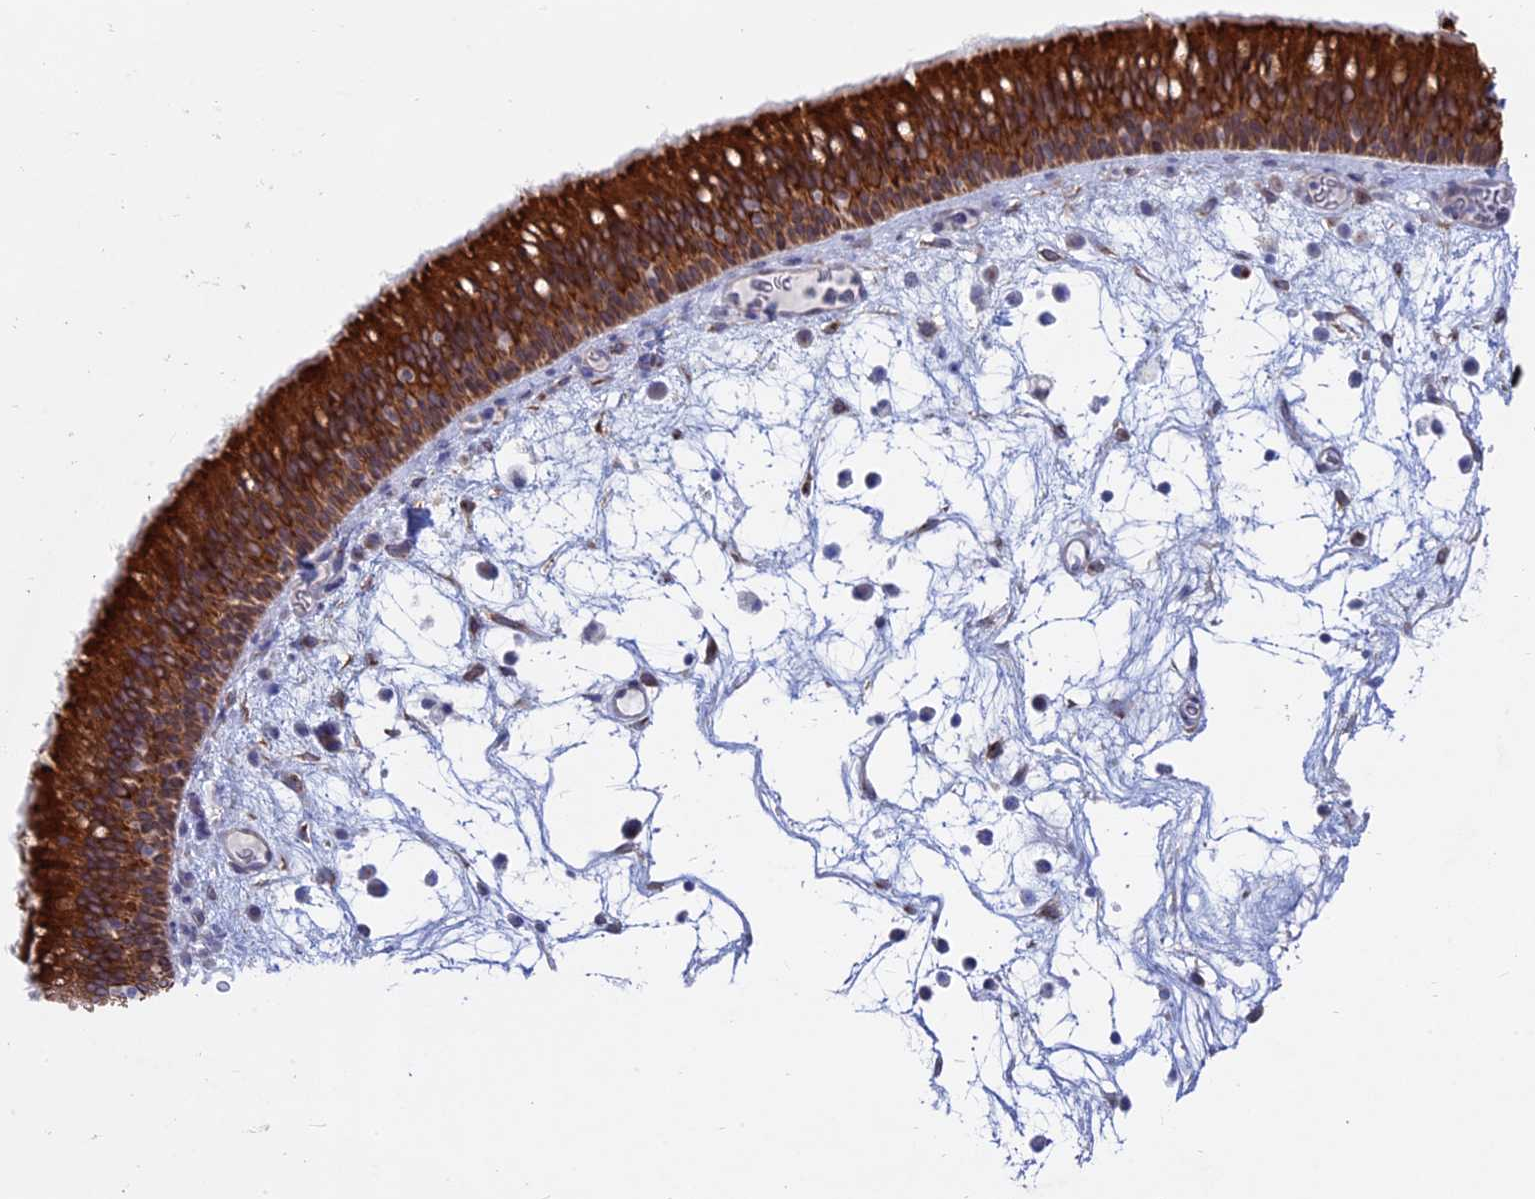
{"staining": {"intensity": "strong", "quantity": ">75%", "location": "cytoplasmic/membranous"}, "tissue": "nasopharynx", "cell_type": "Respiratory epithelial cells", "image_type": "normal", "snomed": [{"axis": "morphology", "description": "Normal tissue, NOS"}, {"axis": "morphology", "description": "Inflammation, NOS"}, {"axis": "morphology", "description": "Malignant melanoma, Metastatic site"}, {"axis": "topography", "description": "Nasopharynx"}], "caption": "Human nasopharynx stained with a brown dye exhibits strong cytoplasmic/membranous positive expression in about >75% of respiratory epithelial cells.", "gene": "MYO5B", "patient": {"sex": "male", "age": 70}}